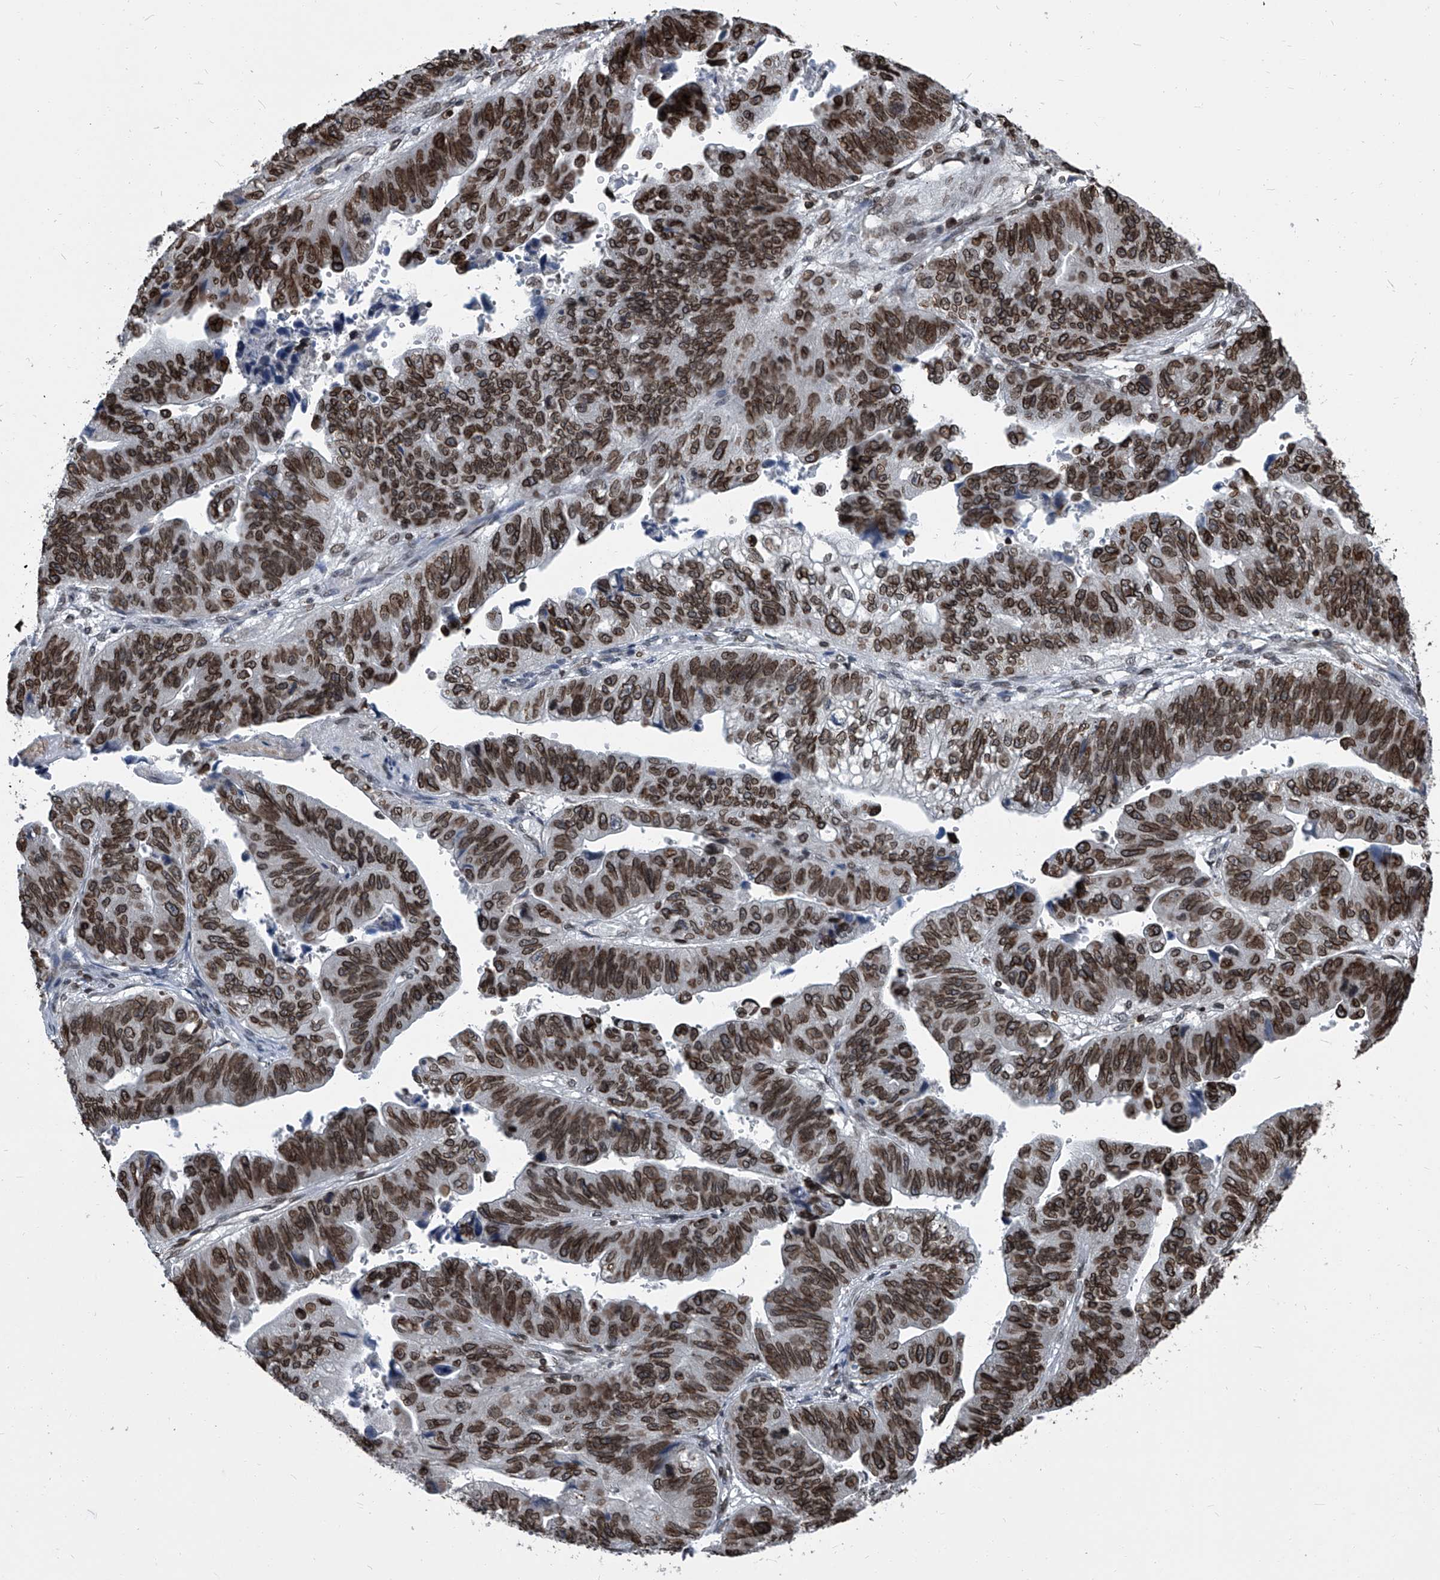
{"staining": {"intensity": "moderate", "quantity": ">75%", "location": "cytoplasmic/membranous,nuclear"}, "tissue": "stomach cancer", "cell_type": "Tumor cells", "image_type": "cancer", "snomed": [{"axis": "morphology", "description": "Adenocarcinoma, NOS"}, {"axis": "topography", "description": "Stomach"}], "caption": "IHC histopathology image of human stomach adenocarcinoma stained for a protein (brown), which exhibits medium levels of moderate cytoplasmic/membranous and nuclear positivity in approximately >75% of tumor cells.", "gene": "PHF20", "patient": {"sex": "male", "age": 59}}